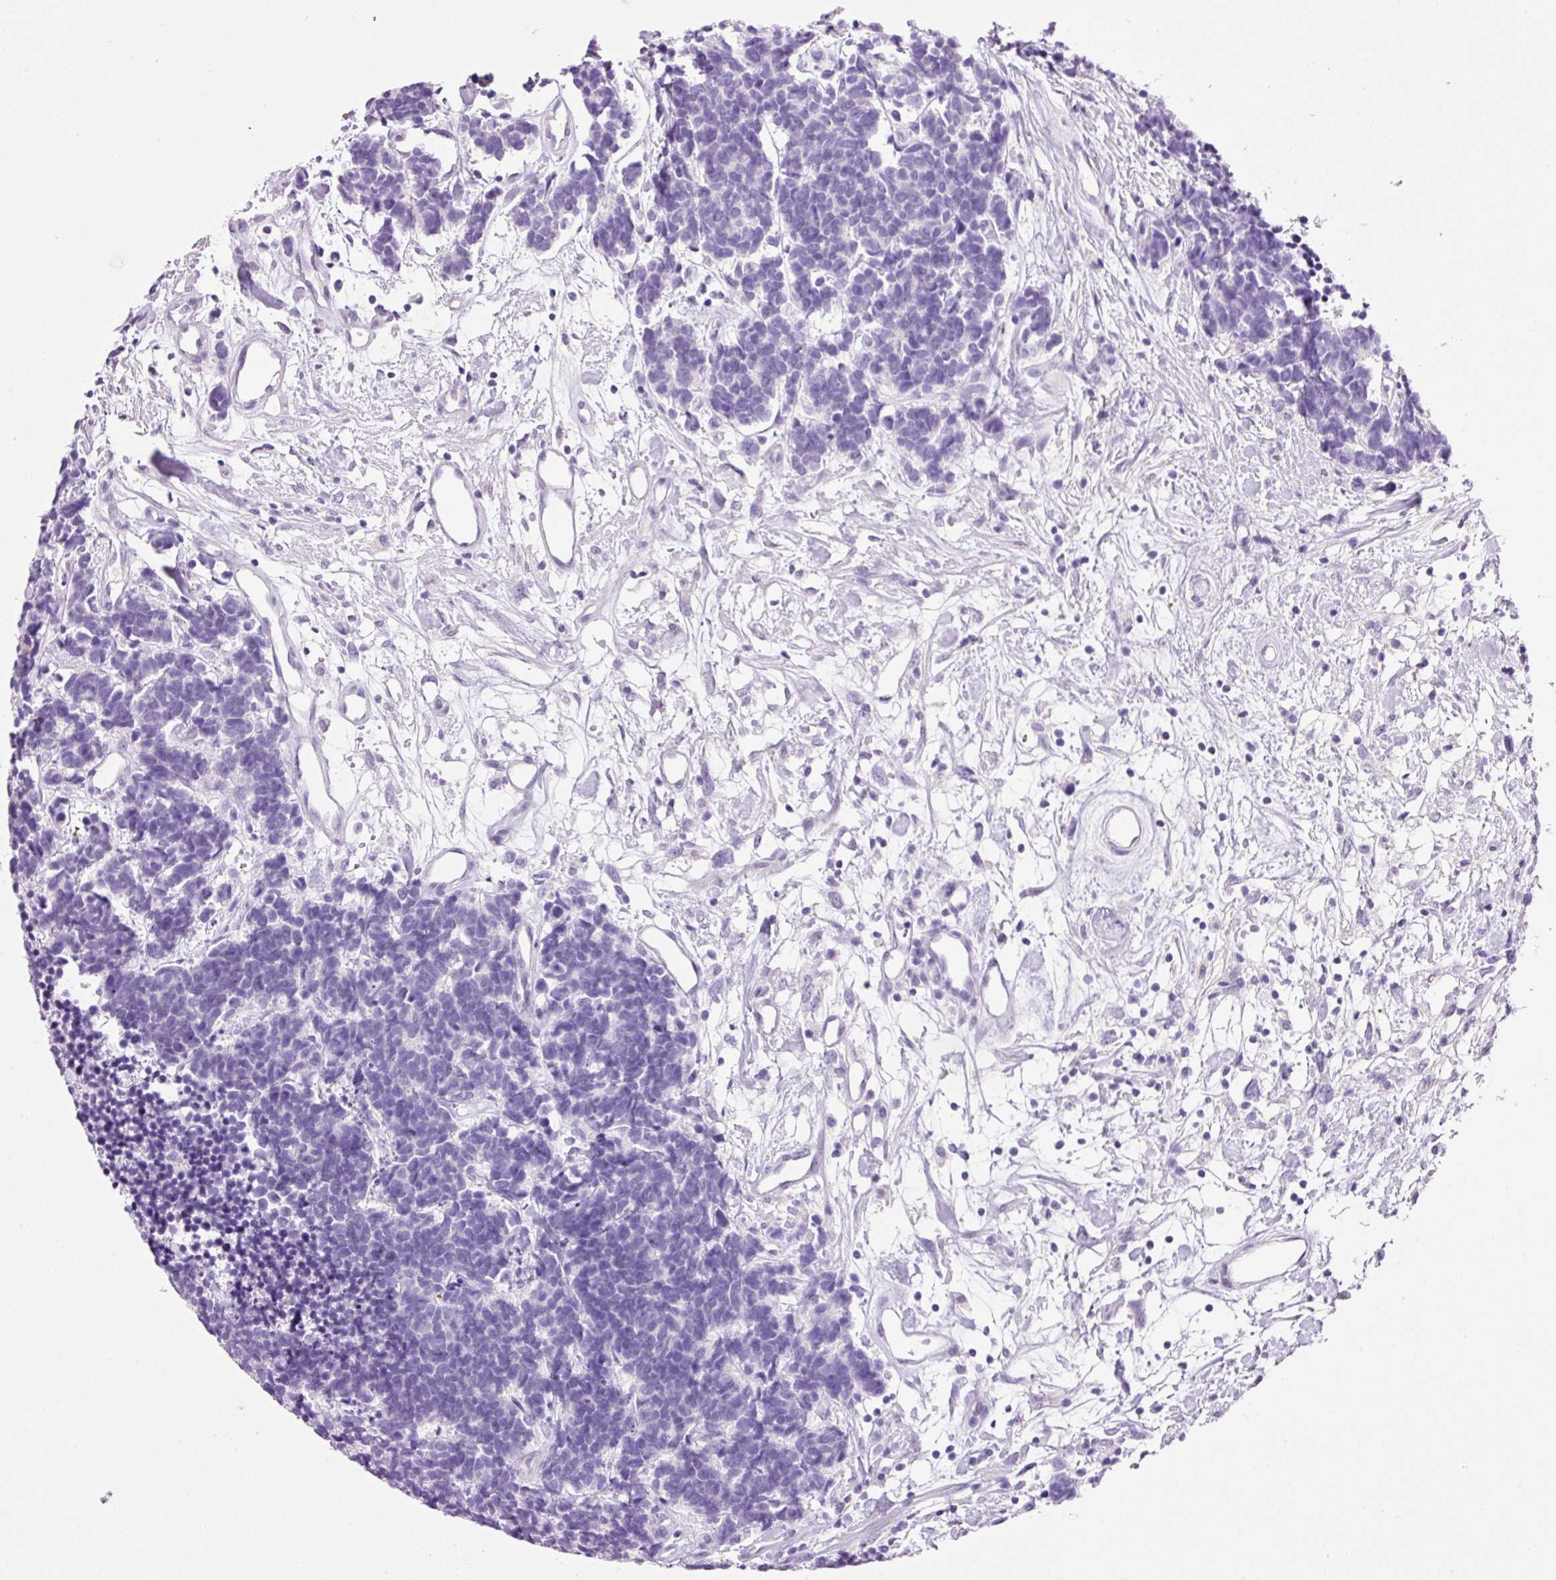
{"staining": {"intensity": "negative", "quantity": "none", "location": "none"}, "tissue": "carcinoid", "cell_type": "Tumor cells", "image_type": "cancer", "snomed": [{"axis": "morphology", "description": "Carcinoma, NOS"}, {"axis": "morphology", "description": "Carcinoid, malignant, NOS"}, {"axis": "topography", "description": "Urinary bladder"}], "caption": "Immunohistochemical staining of carcinoid (malignant) shows no significant positivity in tumor cells.", "gene": "BSND", "patient": {"sex": "male", "age": 57}}